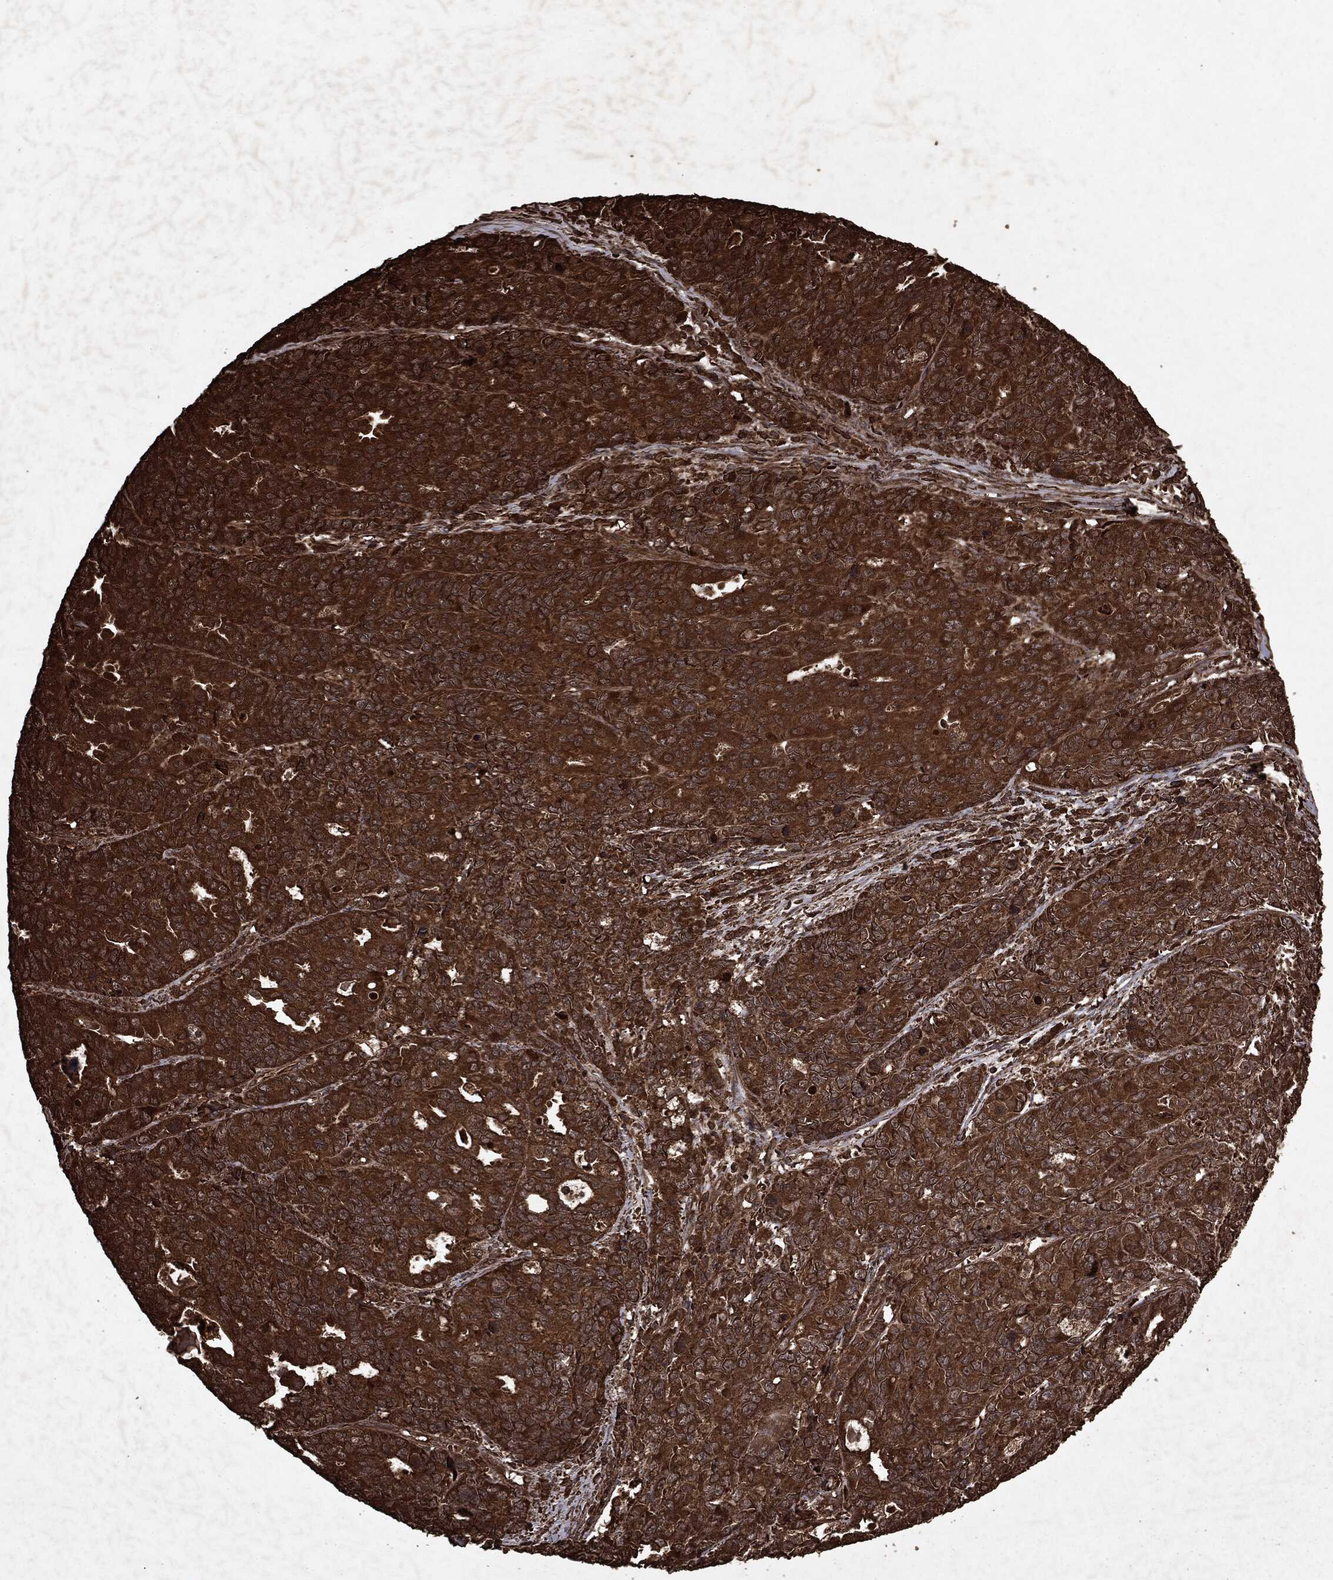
{"staining": {"intensity": "strong", "quantity": ">75%", "location": "cytoplasmic/membranous"}, "tissue": "endometrial cancer", "cell_type": "Tumor cells", "image_type": "cancer", "snomed": [{"axis": "morphology", "description": "Adenocarcinoma, NOS"}, {"axis": "topography", "description": "Uterus"}], "caption": "Immunohistochemistry of human endometrial adenocarcinoma reveals high levels of strong cytoplasmic/membranous positivity in approximately >75% of tumor cells. (Stains: DAB (3,3'-diaminobenzidine) in brown, nuclei in blue, Microscopy: brightfield microscopy at high magnification).", "gene": "ARAF", "patient": {"sex": "female", "age": 79}}